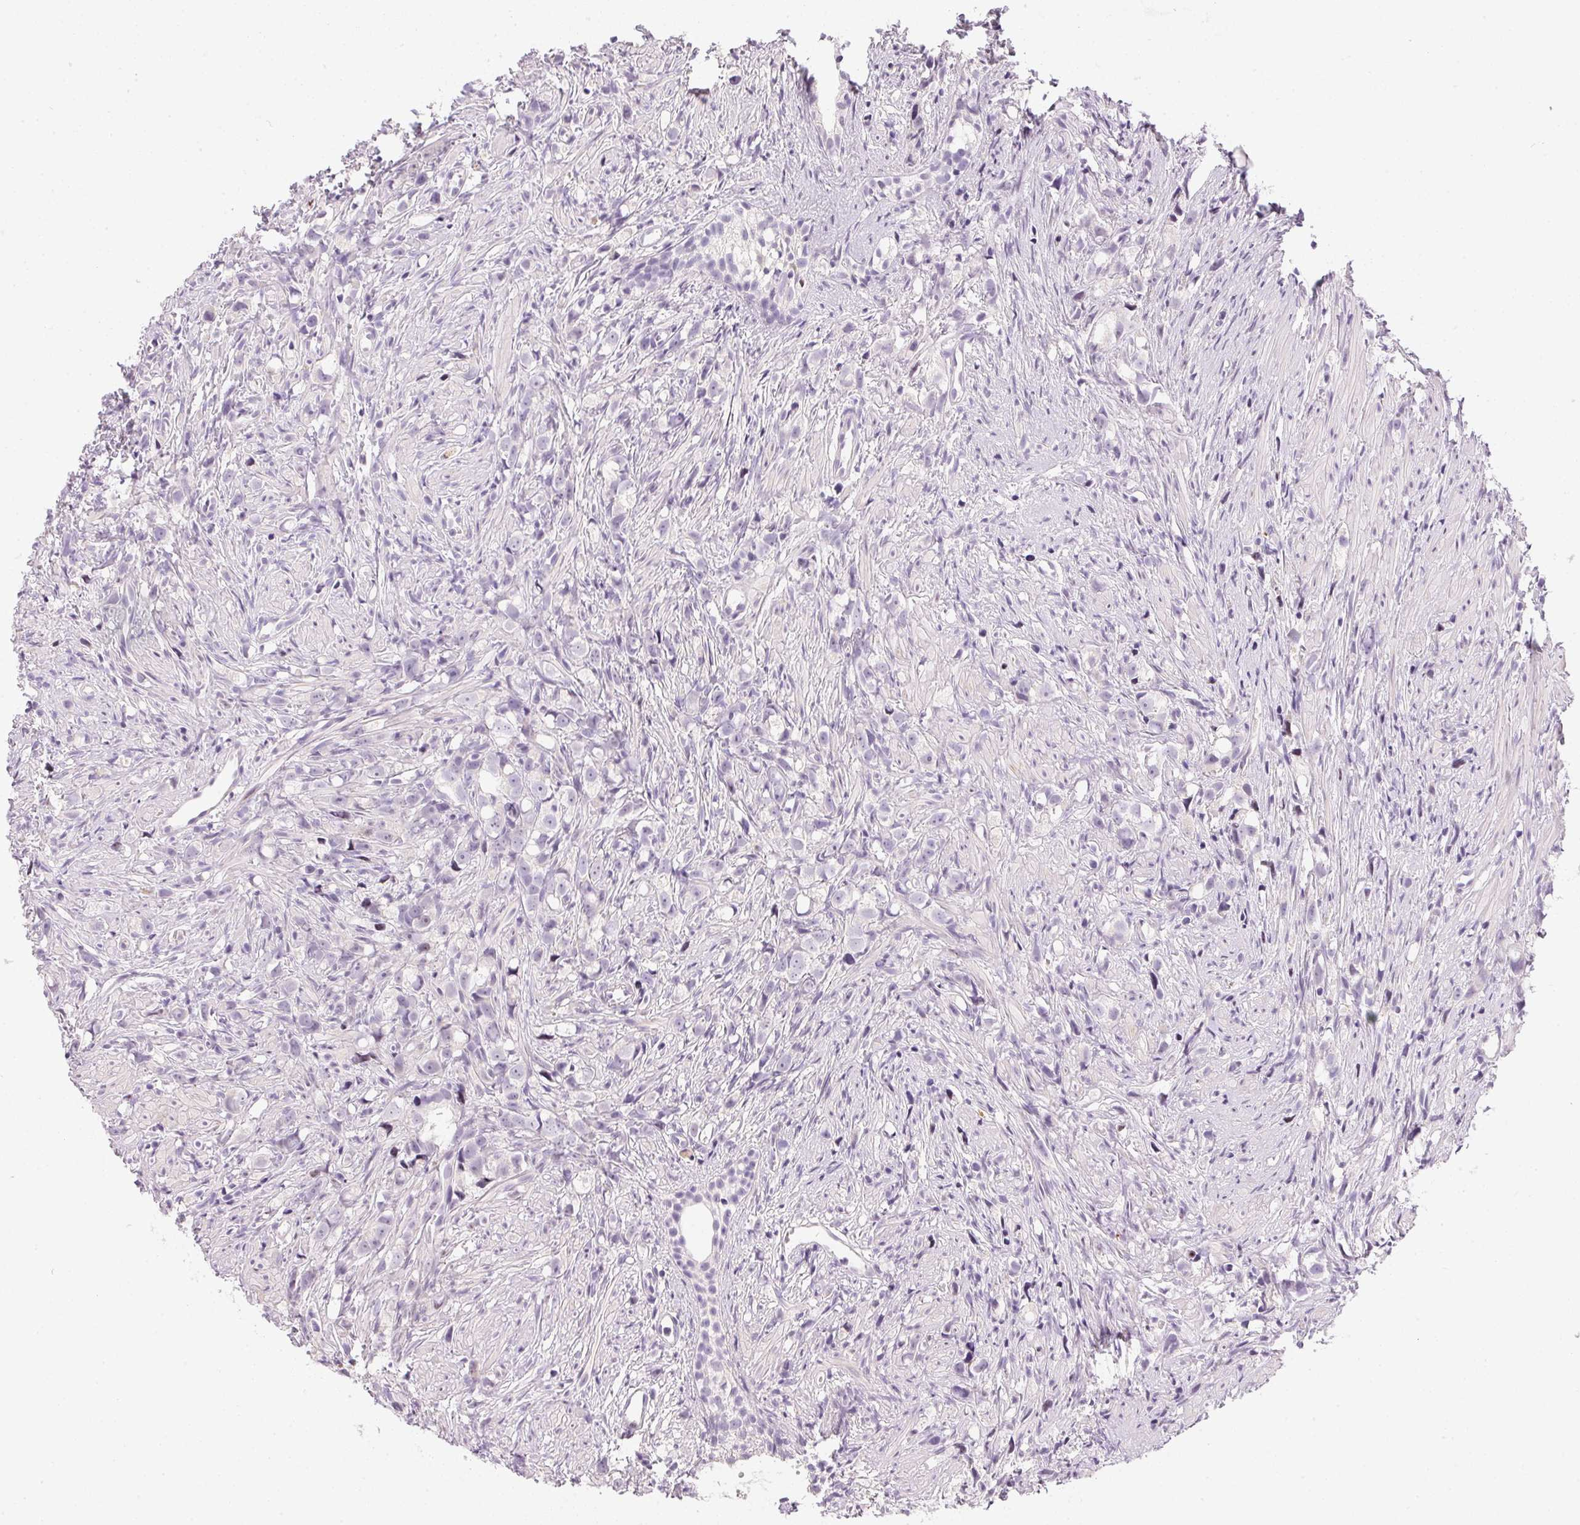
{"staining": {"intensity": "negative", "quantity": "none", "location": "none"}, "tissue": "prostate cancer", "cell_type": "Tumor cells", "image_type": "cancer", "snomed": [{"axis": "morphology", "description": "Adenocarcinoma, High grade"}, {"axis": "topography", "description": "Prostate"}], "caption": "This histopathology image is of prostate cancer (high-grade adenocarcinoma) stained with immunohistochemistry (IHC) to label a protein in brown with the nuclei are counter-stained blue. There is no expression in tumor cells.", "gene": "GSDMC", "patient": {"sex": "male", "age": 75}}